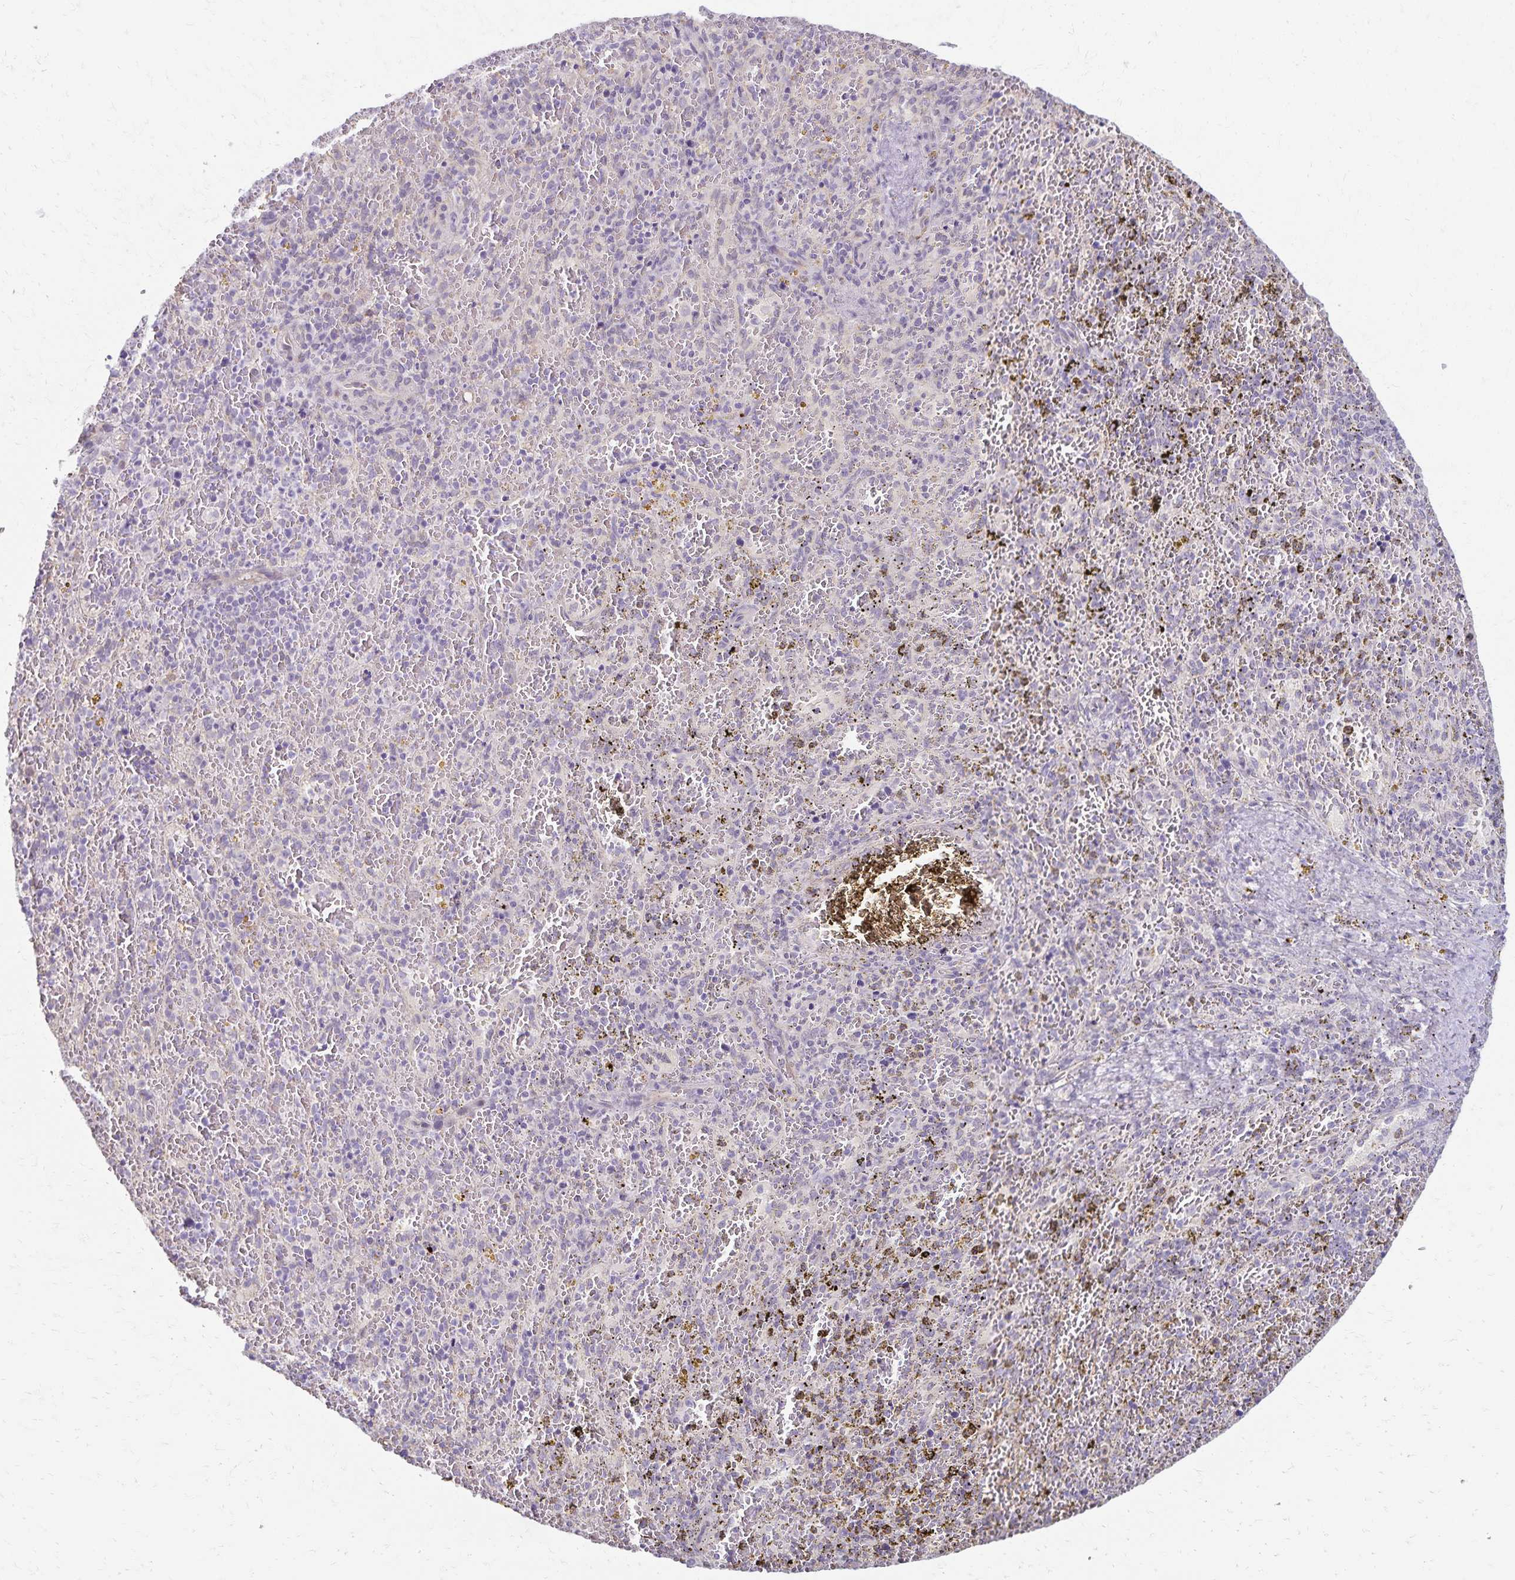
{"staining": {"intensity": "negative", "quantity": "none", "location": "none"}, "tissue": "spleen", "cell_type": "Cells in red pulp", "image_type": "normal", "snomed": [{"axis": "morphology", "description": "Normal tissue, NOS"}, {"axis": "topography", "description": "Spleen"}], "caption": "The photomicrograph shows no significant positivity in cells in red pulp of spleen. (Stains: DAB immunohistochemistry with hematoxylin counter stain, Microscopy: brightfield microscopy at high magnification).", "gene": "KISS1", "patient": {"sex": "female", "age": 50}}